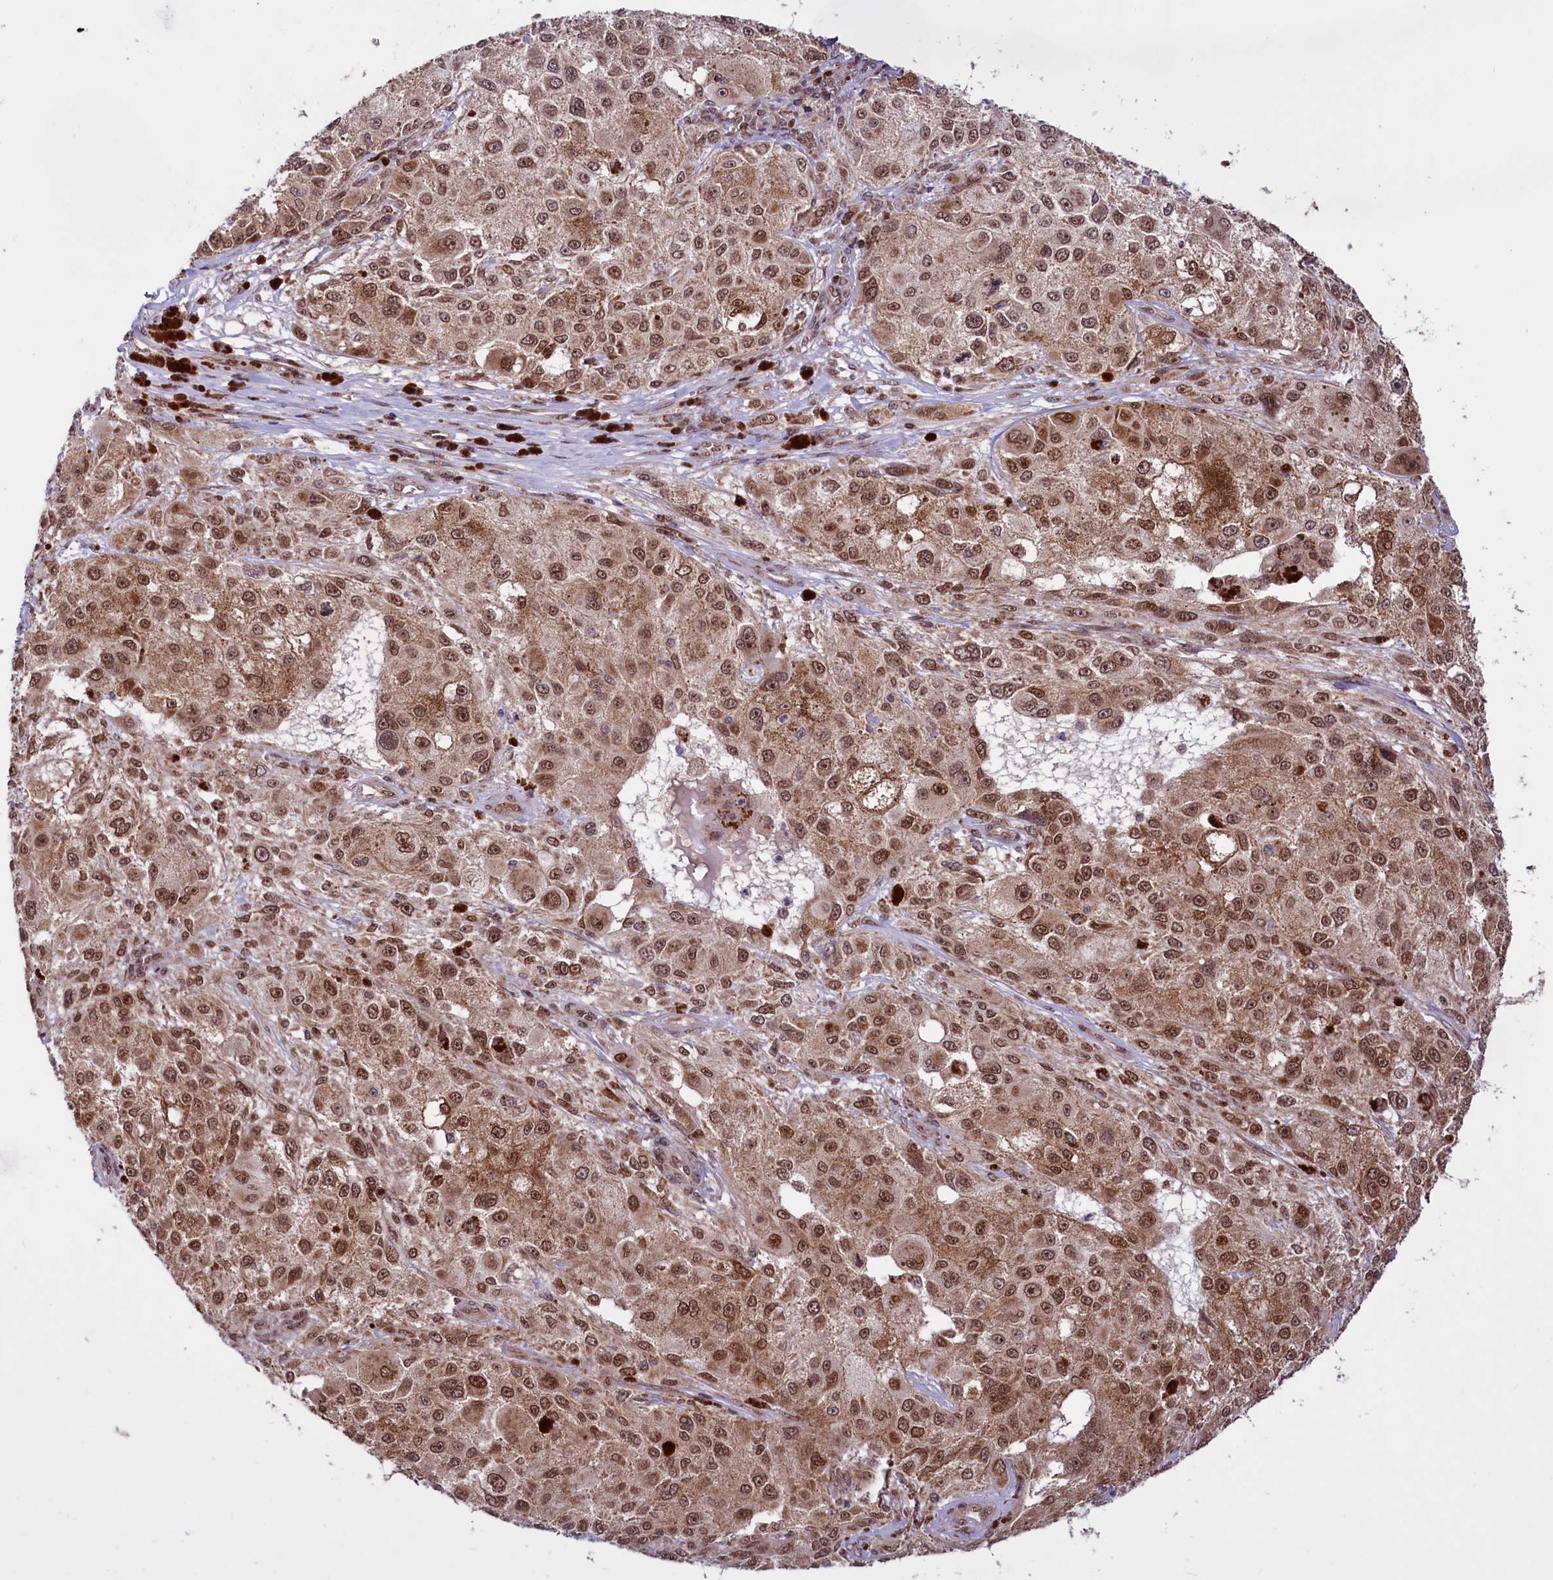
{"staining": {"intensity": "moderate", "quantity": ">75%", "location": "cytoplasmic/membranous,nuclear"}, "tissue": "melanoma", "cell_type": "Tumor cells", "image_type": "cancer", "snomed": [{"axis": "morphology", "description": "Necrosis, NOS"}, {"axis": "morphology", "description": "Malignant melanoma, NOS"}, {"axis": "topography", "description": "Skin"}], "caption": "Protein expression analysis of human malignant melanoma reveals moderate cytoplasmic/membranous and nuclear staining in about >75% of tumor cells. (DAB IHC with brightfield microscopy, high magnification).", "gene": "PHC3", "patient": {"sex": "female", "age": 87}}